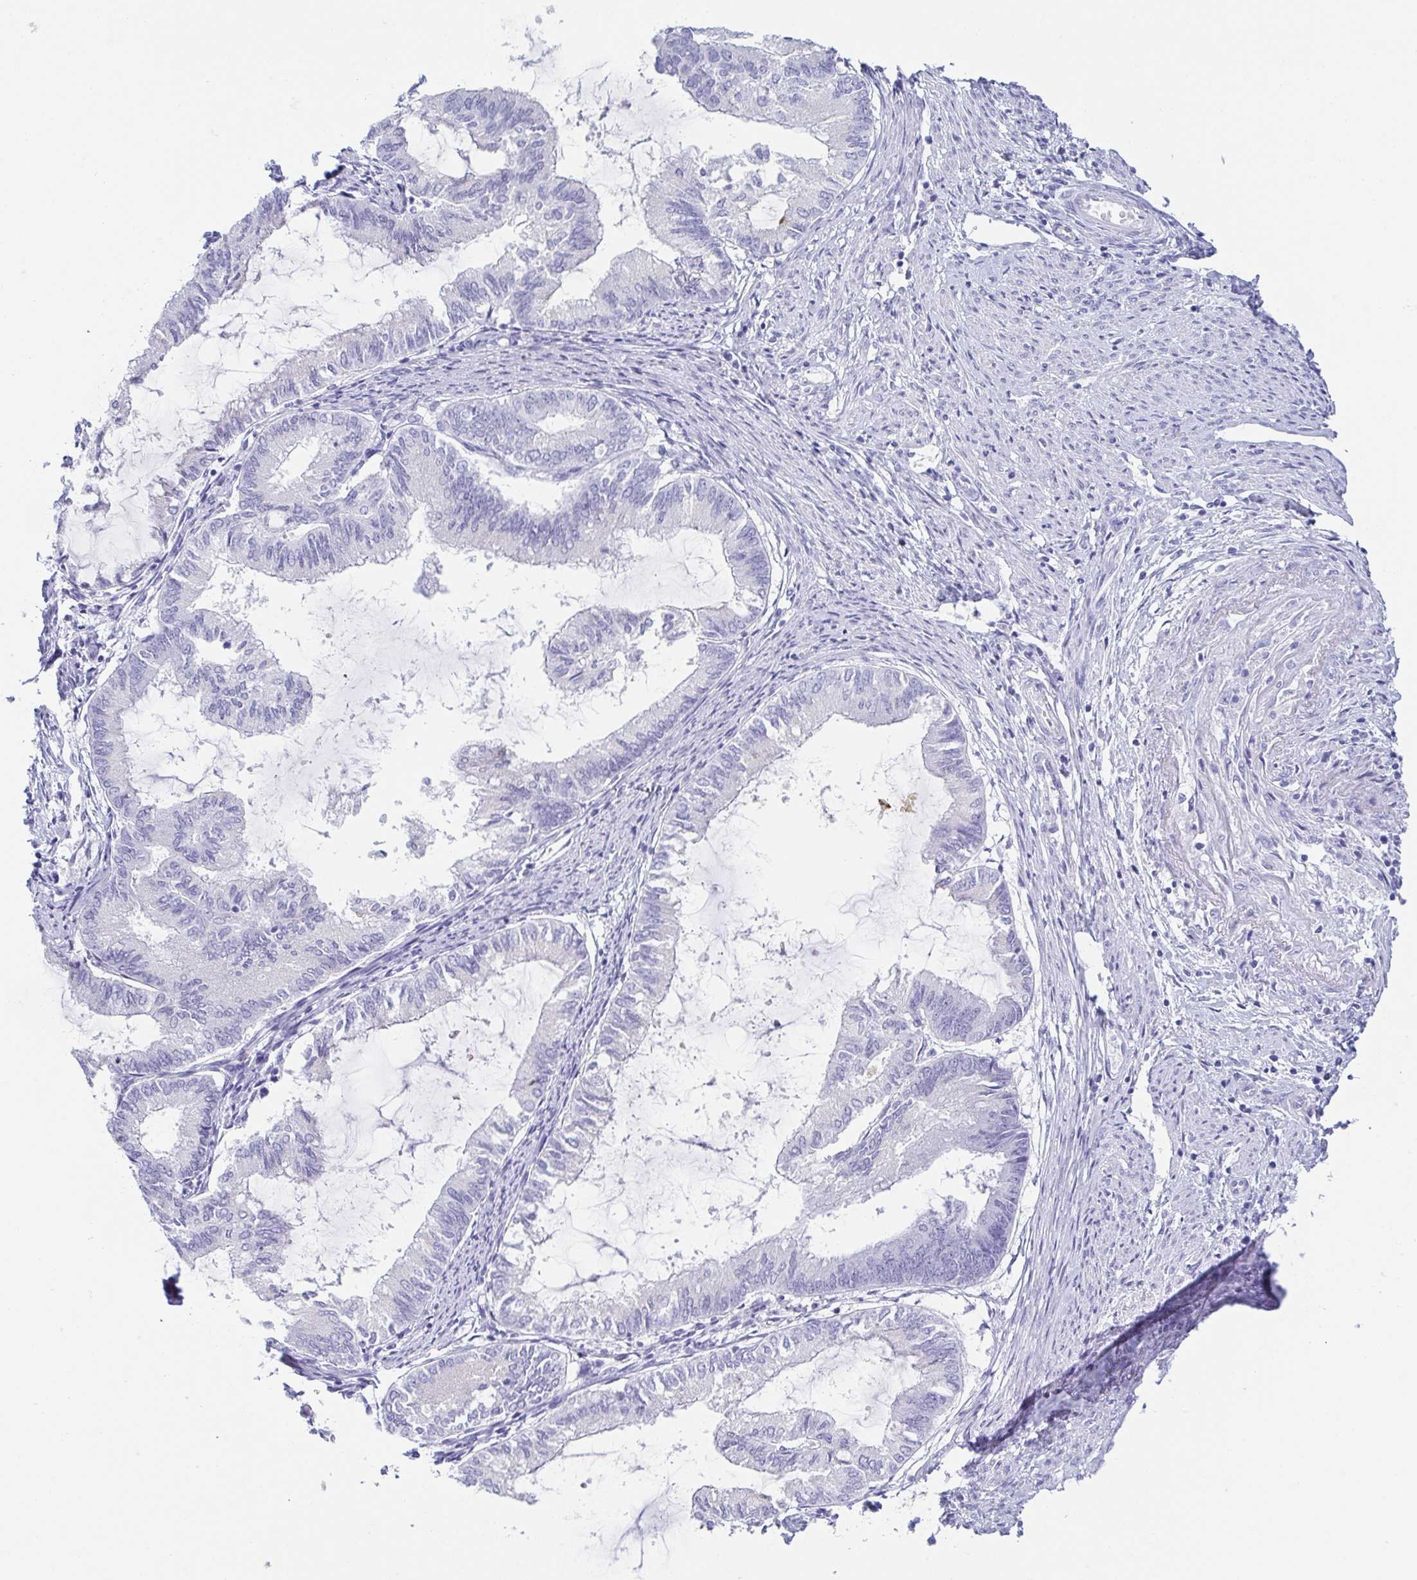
{"staining": {"intensity": "negative", "quantity": "none", "location": "none"}, "tissue": "endometrial cancer", "cell_type": "Tumor cells", "image_type": "cancer", "snomed": [{"axis": "morphology", "description": "Adenocarcinoma, NOS"}, {"axis": "topography", "description": "Endometrium"}], "caption": "Endometrial adenocarcinoma stained for a protein using immunohistochemistry (IHC) reveals no staining tumor cells.", "gene": "ZG16B", "patient": {"sex": "female", "age": 86}}